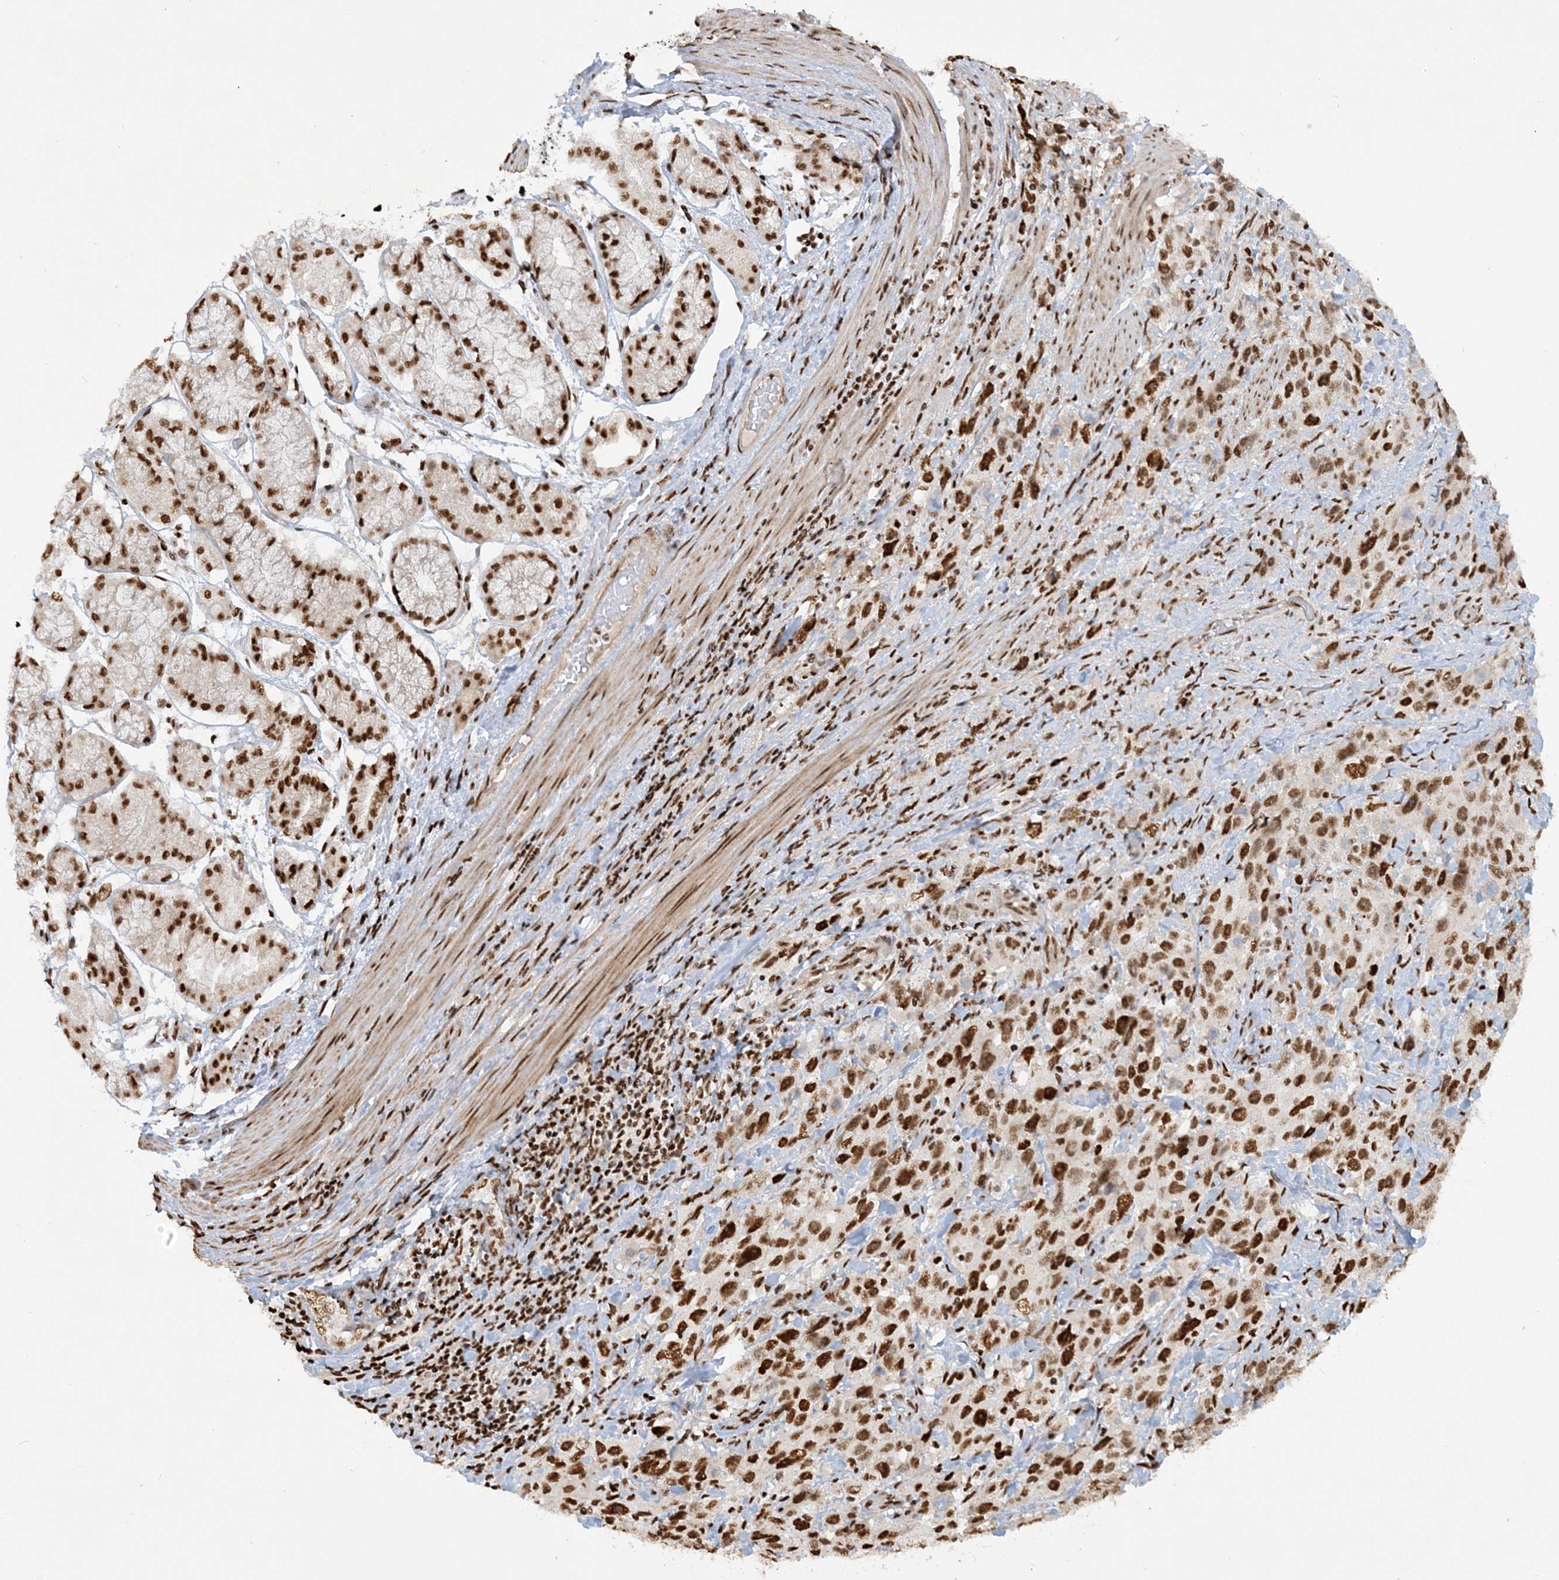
{"staining": {"intensity": "strong", "quantity": ">75%", "location": "nuclear"}, "tissue": "stomach cancer", "cell_type": "Tumor cells", "image_type": "cancer", "snomed": [{"axis": "morphology", "description": "Normal tissue, NOS"}, {"axis": "morphology", "description": "Adenocarcinoma, NOS"}, {"axis": "topography", "description": "Lymph node"}, {"axis": "topography", "description": "Stomach"}], "caption": "Immunohistochemistry of human stomach cancer displays high levels of strong nuclear positivity in about >75% of tumor cells. The staining is performed using DAB (3,3'-diaminobenzidine) brown chromogen to label protein expression. The nuclei are counter-stained blue using hematoxylin.", "gene": "DELE1", "patient": {"sex": "male", "age": 48}}